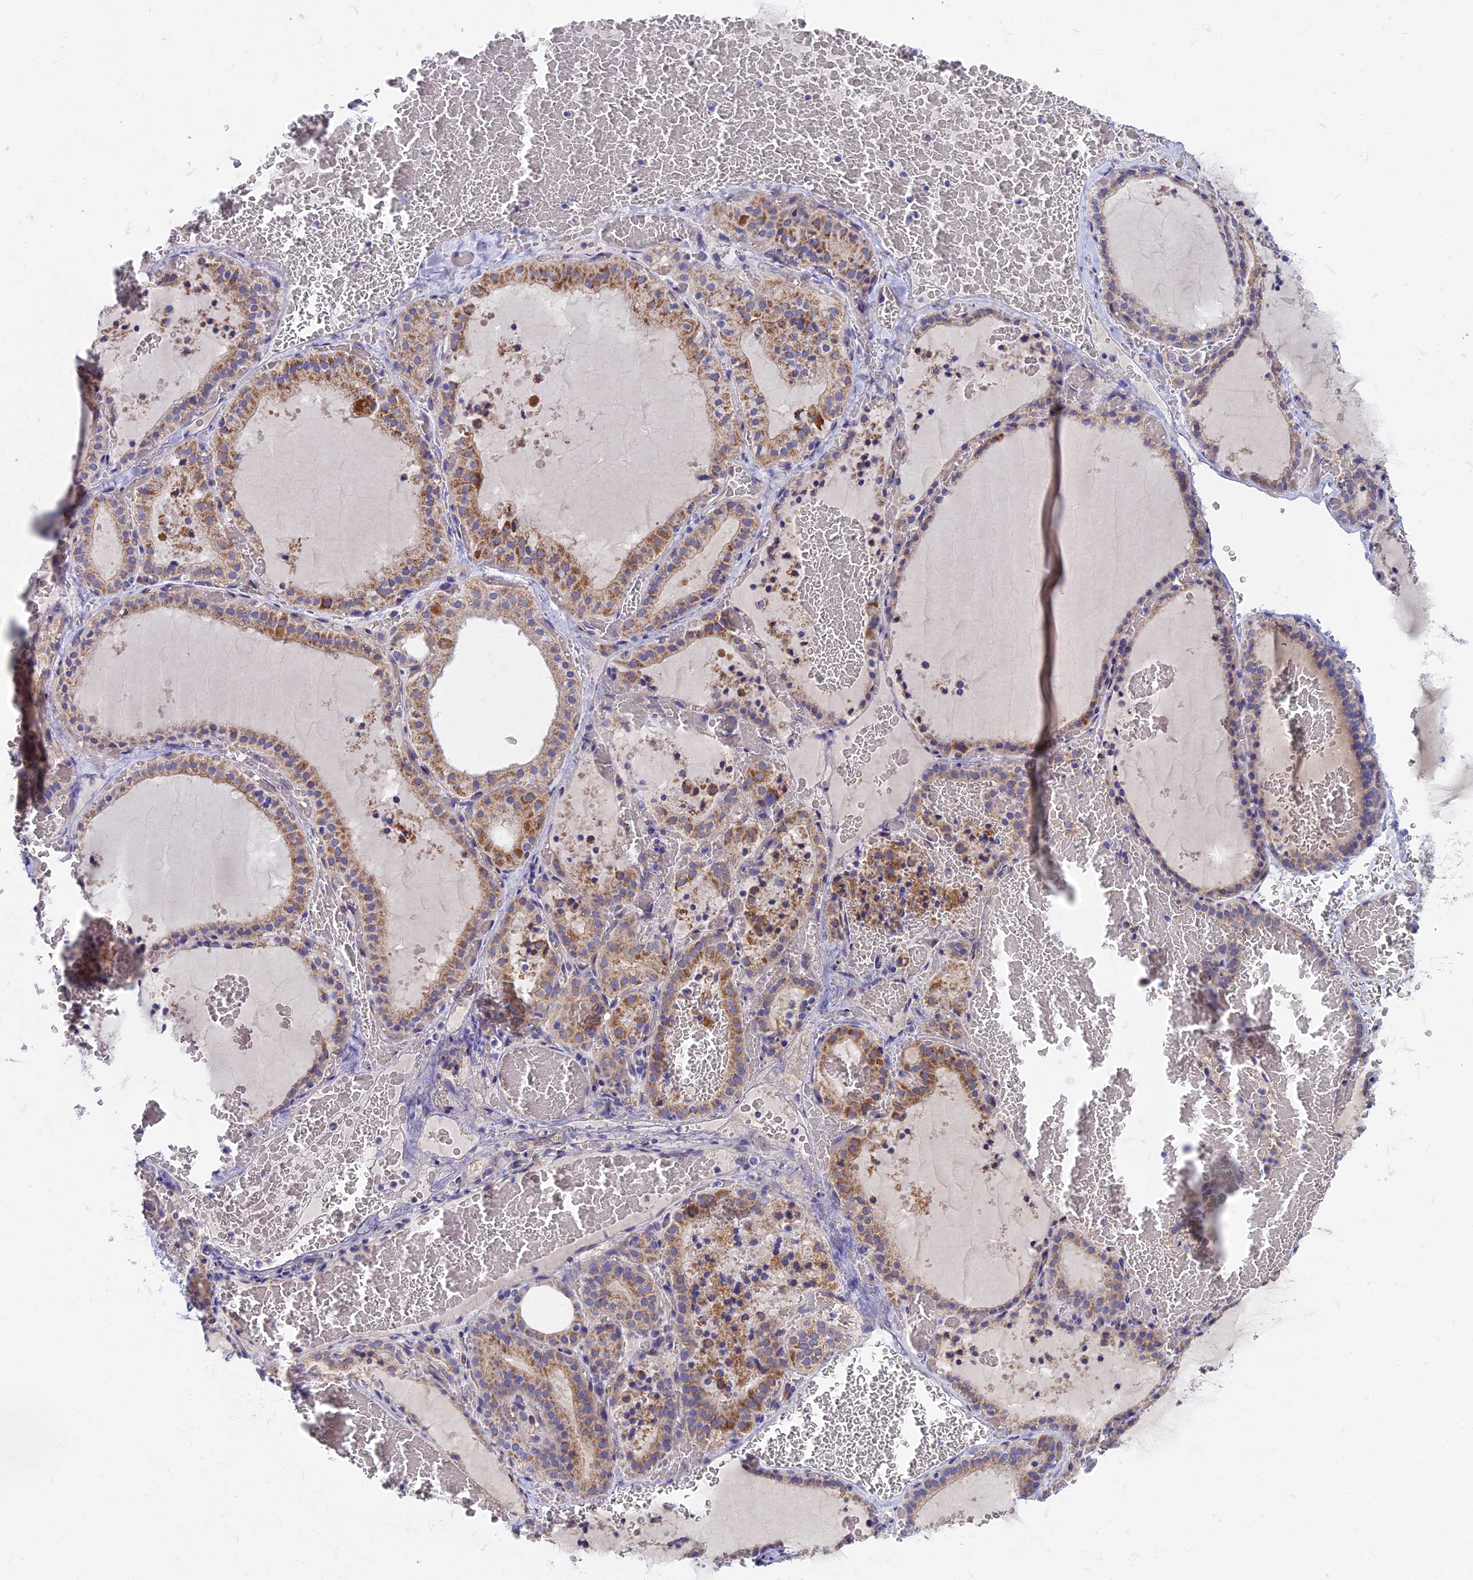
{"staining": {"intensity": "moderate", "quantity": "25%-75%", "location": "cytoplasmic/membranous"}, "tissue": "thyroid gland", "cell_type": "Glandular cells", "image_type": "normal", "snomed": [{"axis": "morphology", "description": "Normal tissue, NOS"}, {"axis": "topography", "description": "Thyroid gland"}], "caption": "The photomicrograph displays immunohistochemical staining of benign thyroid gland. There is moderate cytoplasmic/membranous expression is identified in about 25%-75% of glandular cells.", "gene": "ETFDH", "patient": {"sex": "female", "age": 39}}